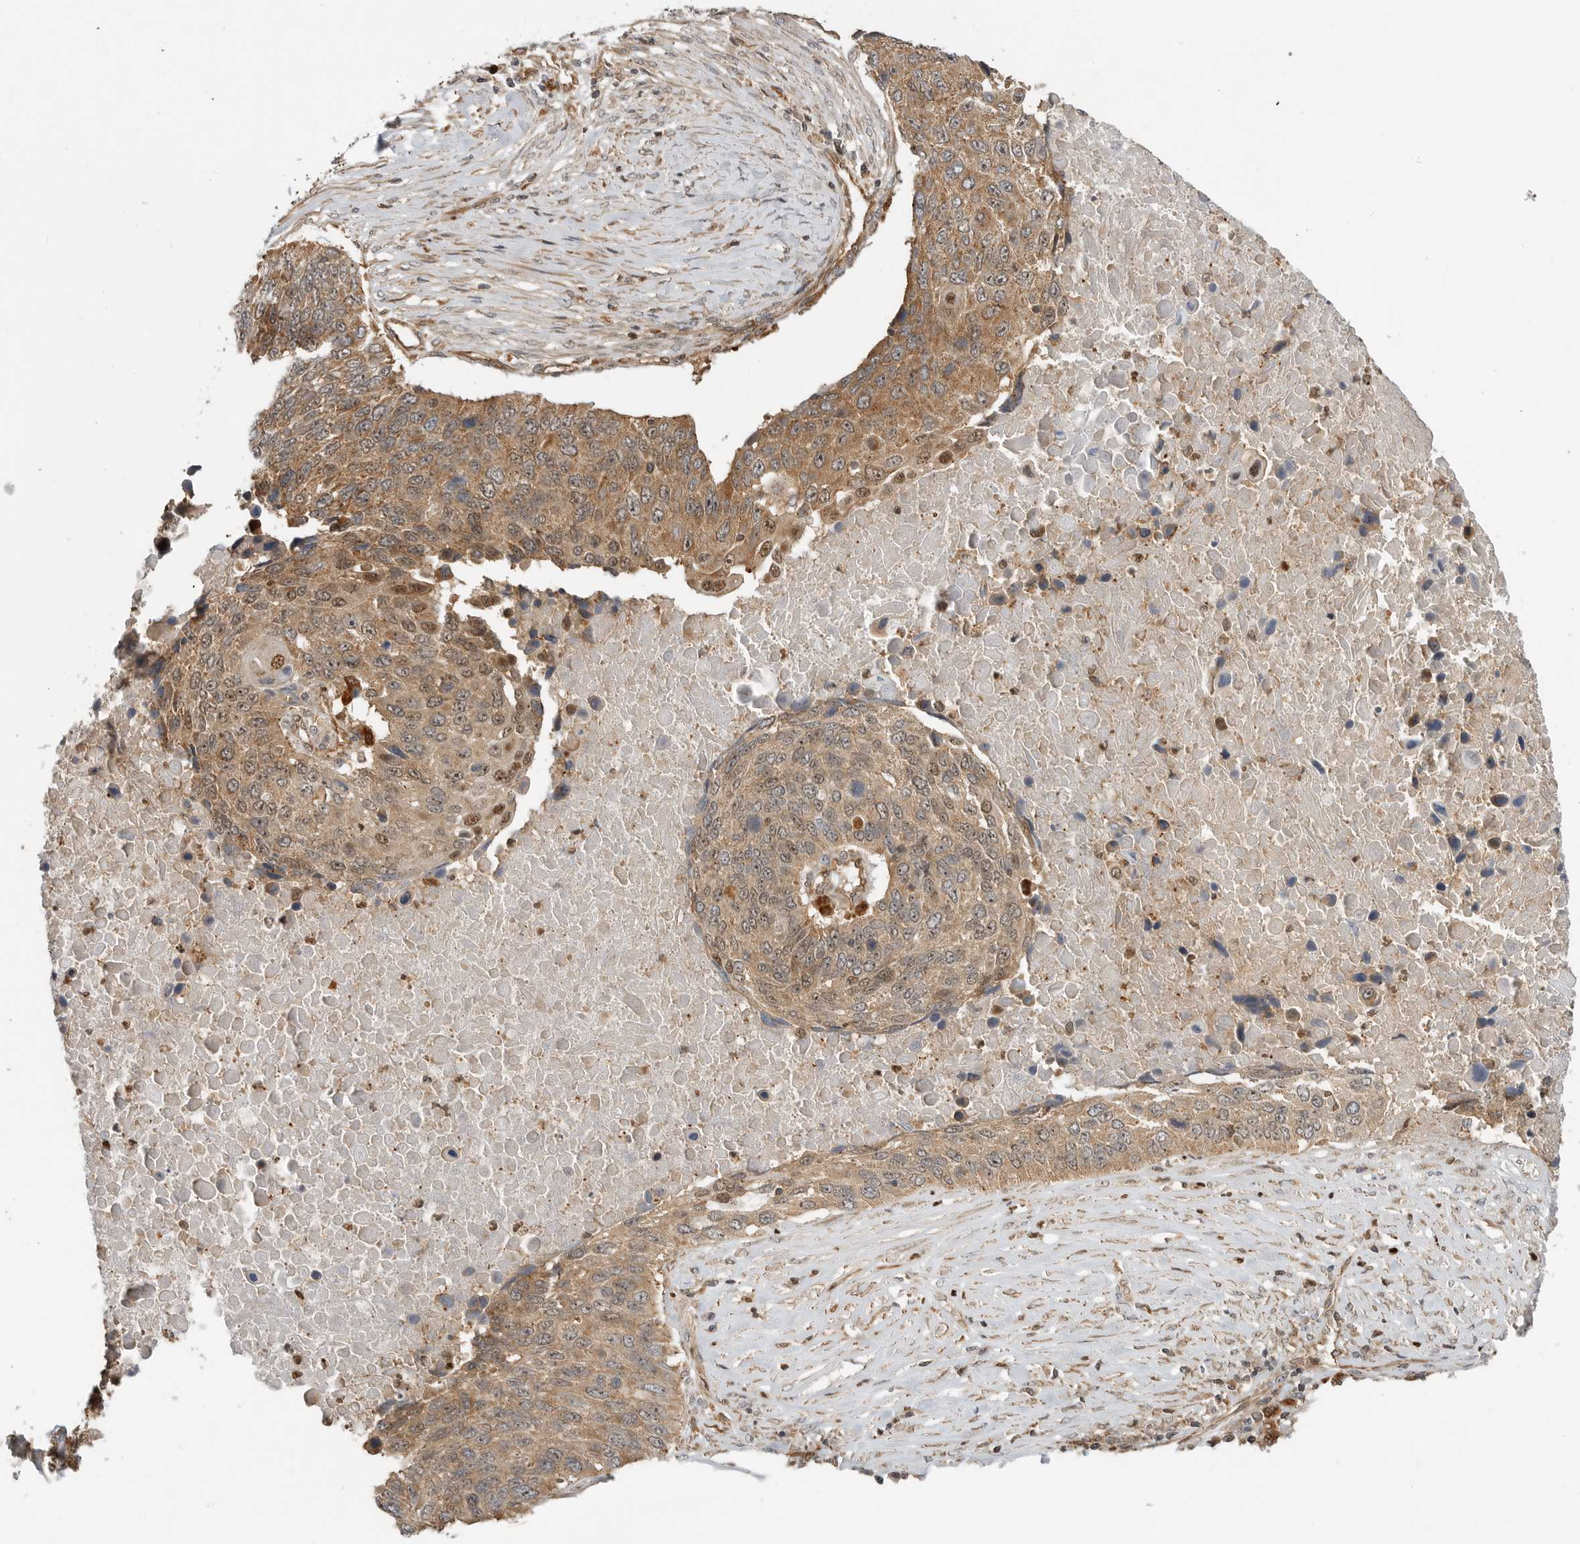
{"staining": {"intensity": "moderate", "quantity": ">75%", "location": "cytoplasmic/membranous,nuclear"}, "tissue": "lung cancer", "cell_type": "Tumor cells", "image_type": "cancer", "snomed": [{"axis": "morphology", "description": "Squamous cell carcinoma, NOS"}, {"axis": "topography", "description": "Lung"}], "caption": "Protein staining by immunohistochemistry displays moderate cytoplasmic/membranous and nuclear expression in about >75% of tumor cells in lung squamous cell carcinoma. (brown staining indicates protein expression, while blue staining denotes nuclei).", "gene": "STRAP", "patient": {"sex": "male", "age": 66}}